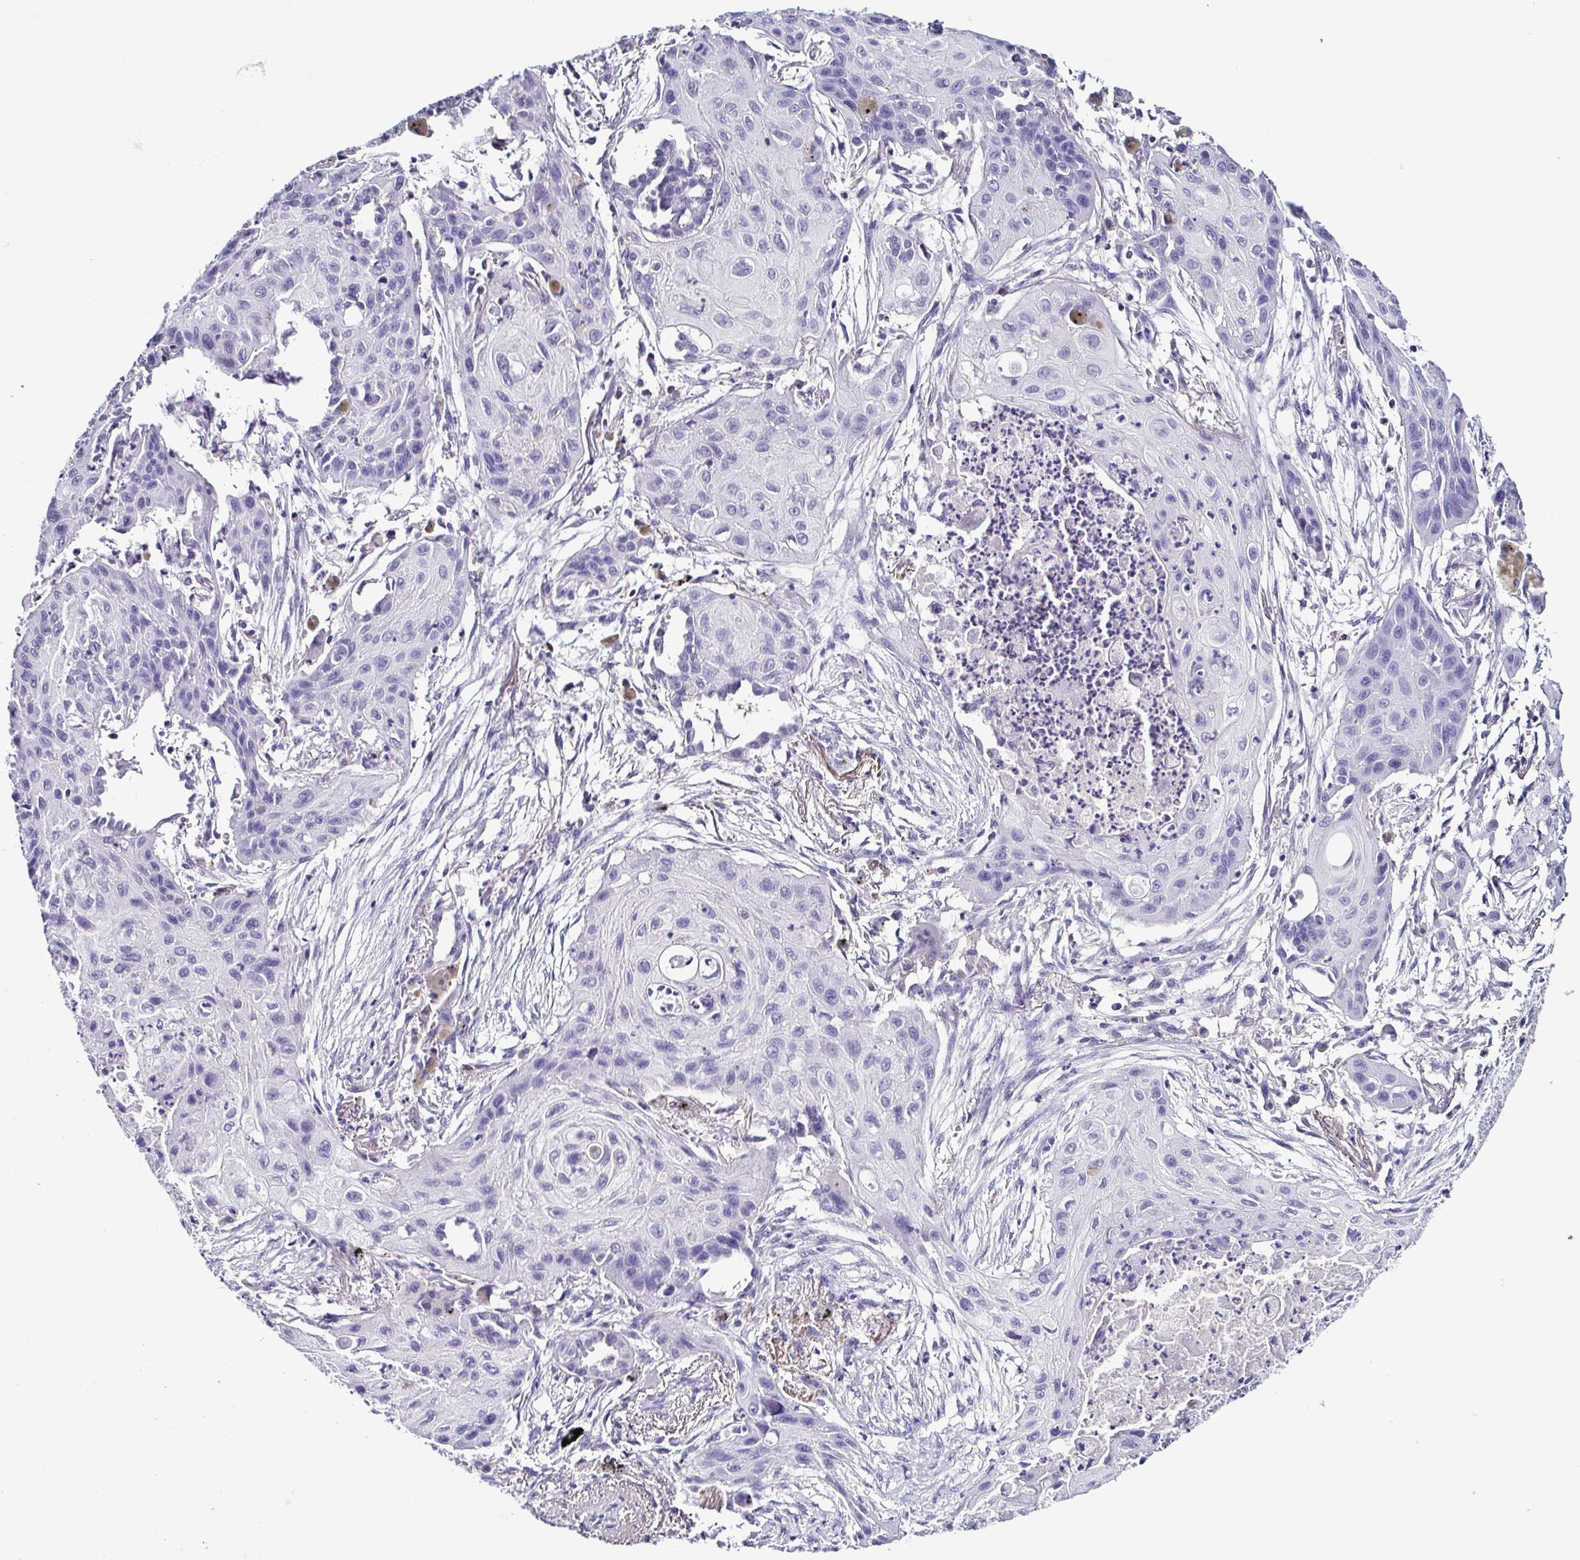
{"staining": {"intensity": "negative", "quantity": "none", "location": "none"}, "tissue": "lung cancer", "cell_type": "Tumor cells", "image_type": "cancer", "snomed": [{"axis": "morphology", "description": "Squamous cell carcinoma, NOS"}, {"axis": "topography", "description": "Lung"}], "caption": "Immunohistochemistry (IHC) image of neoplastic tissue: lung squamous cell carcinoma stained with DAB displays no significant protein expression in tumor cells.", "gene": "TNNT2", "patient": {"sex": "male", "age": 71}}